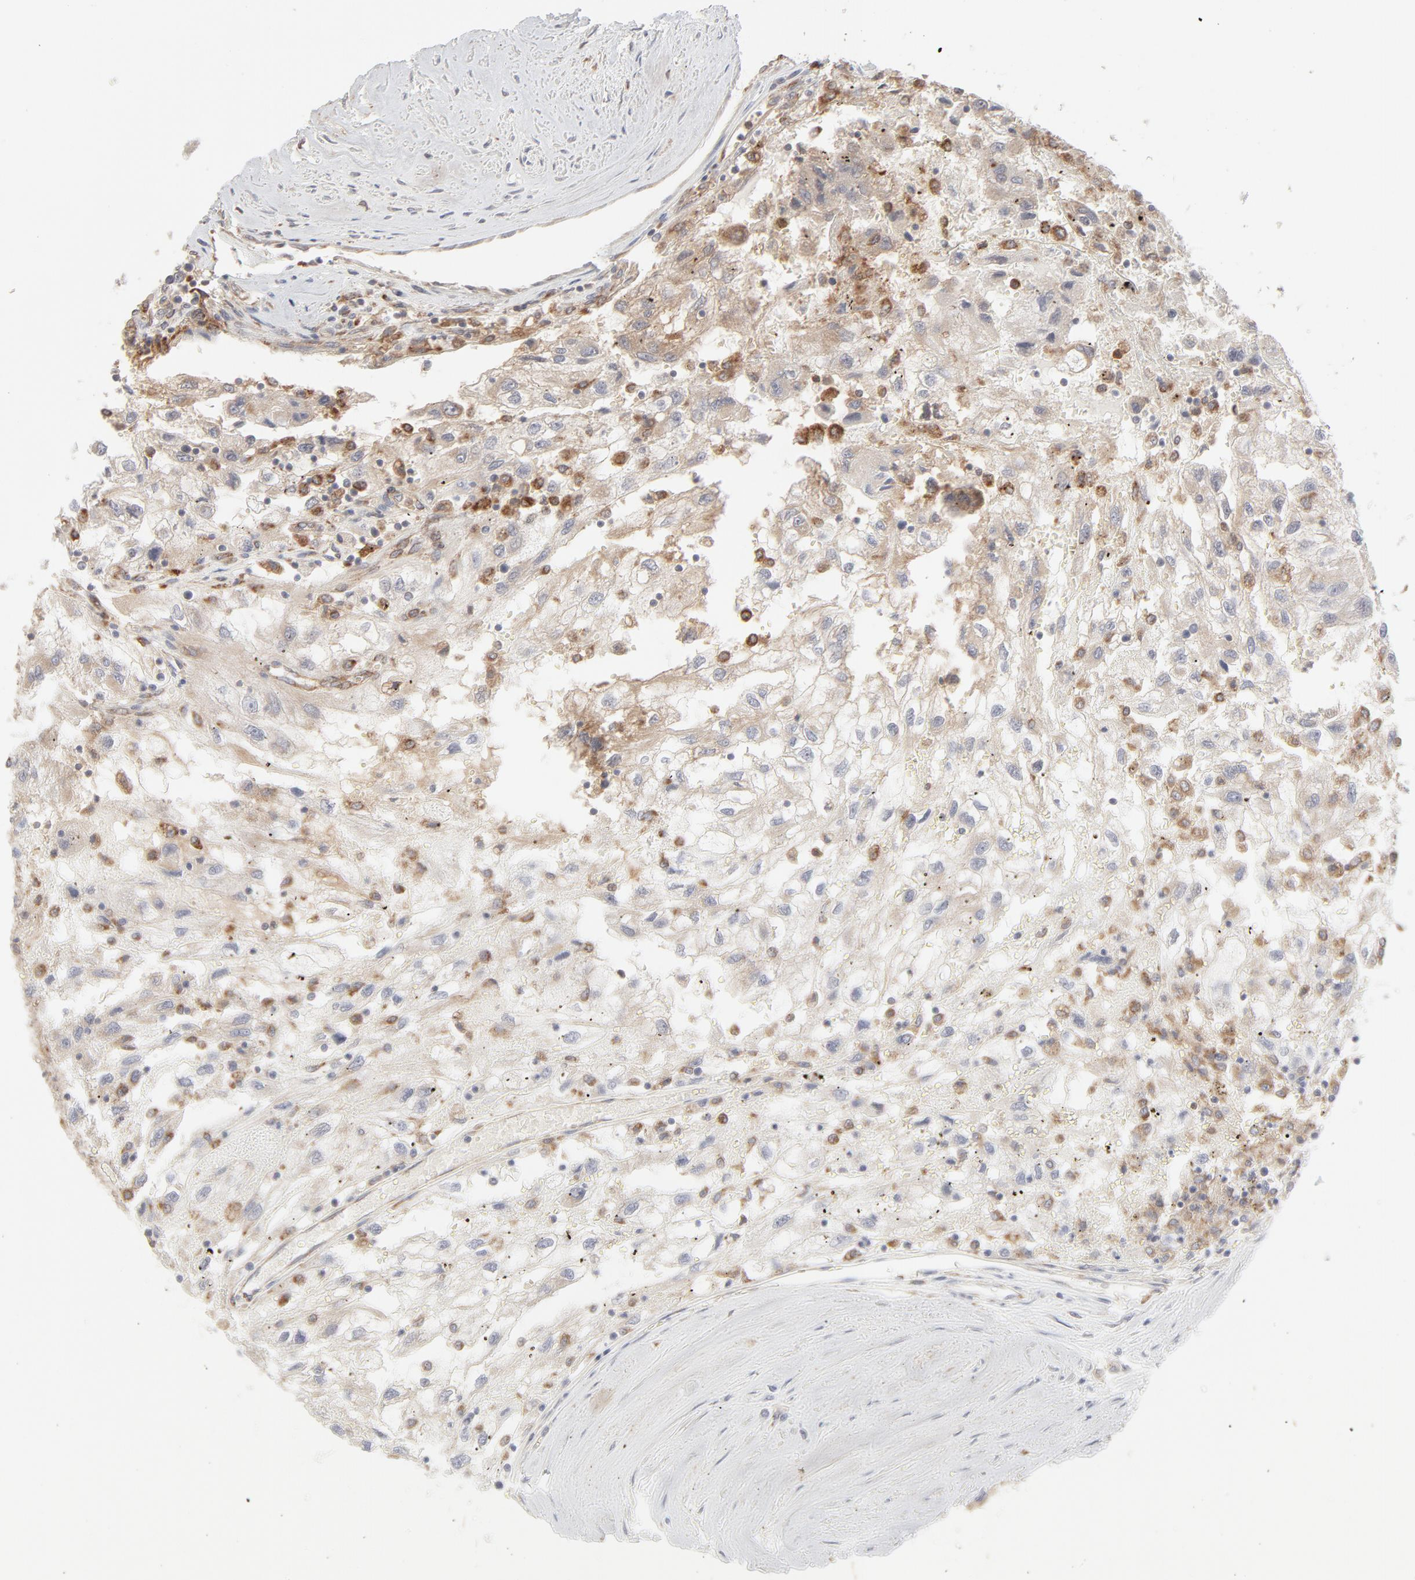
{"staining": {"intensity": "weak", "quantity": "<25%", "location": "cytoplasmic/membranous"}, "tissue": "renal cancer", "cell_type": "Tumor cells", "image_type": "cancer", "snomed": [{"axis": "morphology", "description": "Normal tissue, NOS"}, {"axis": "morphology", "description": "Adenocarcinoma, NOS"}, {"axis": "topography", "description": "Kidney"}], "caption": "DAB immunohistochemical staining of human adenocarcinoma (renal) exhibits no significant expression in tumor cells.", "gene": "RAB5C", "patient": {"sex": "male", "age": 71}}